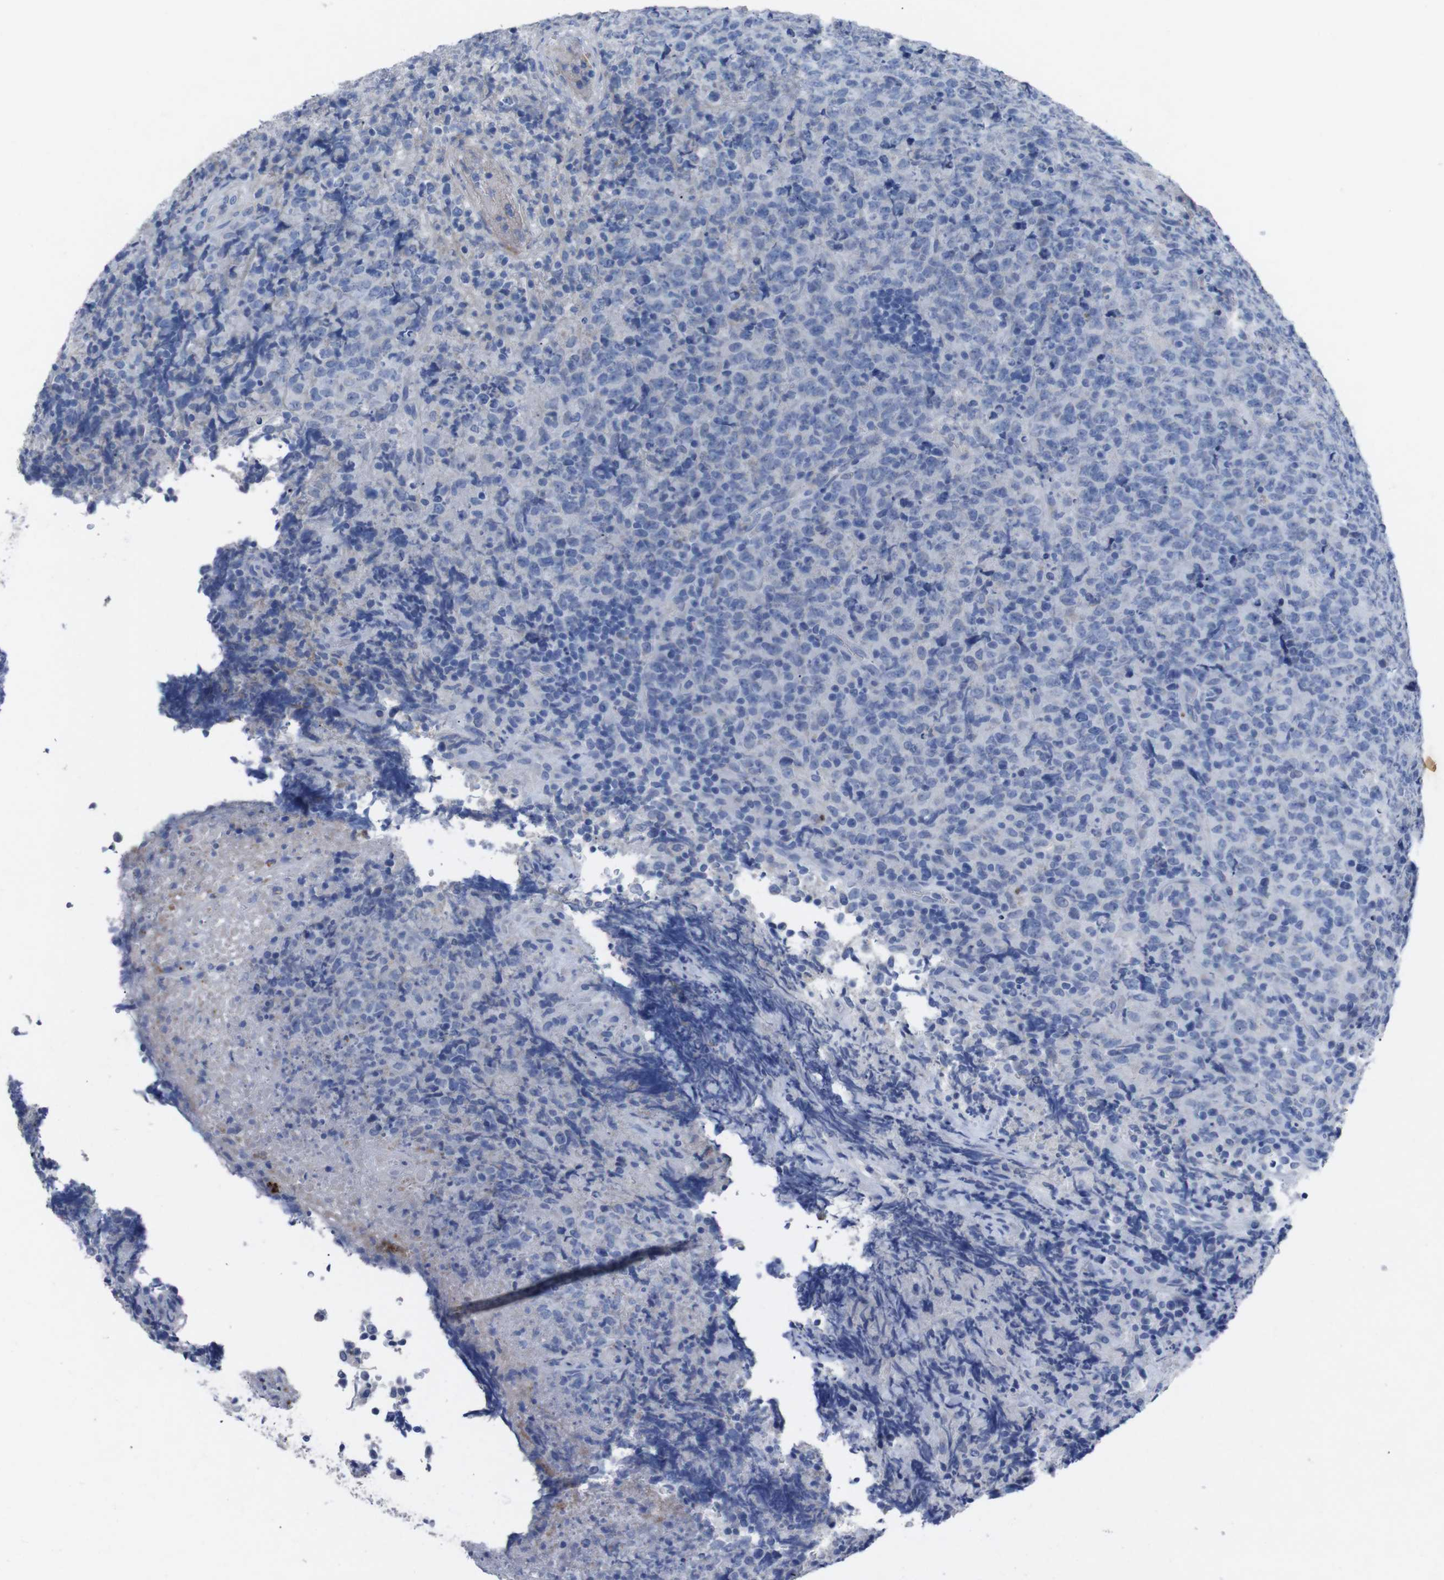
{"staining": {"intensity": "negative", "quantity": "none", "location": "none"}, "tissue": "lymphoma", "cell_type": "Tumor cells", "image_type": "cancer", "snomed": [{"axis": "morphology", "description": "Malignant lymphoma, non-Hodgkin's type, High grade"}, {"axis": "topography", "description": "Tonsil"}], "caption": "IHC image of human malignant lymphoma, non-Hodgkin's type (high-grade) stained for a protein (brown), which reveals no expression in tumor cells.", "gene": "GJB2", "patient": {"sex": "female", "age": 36}}